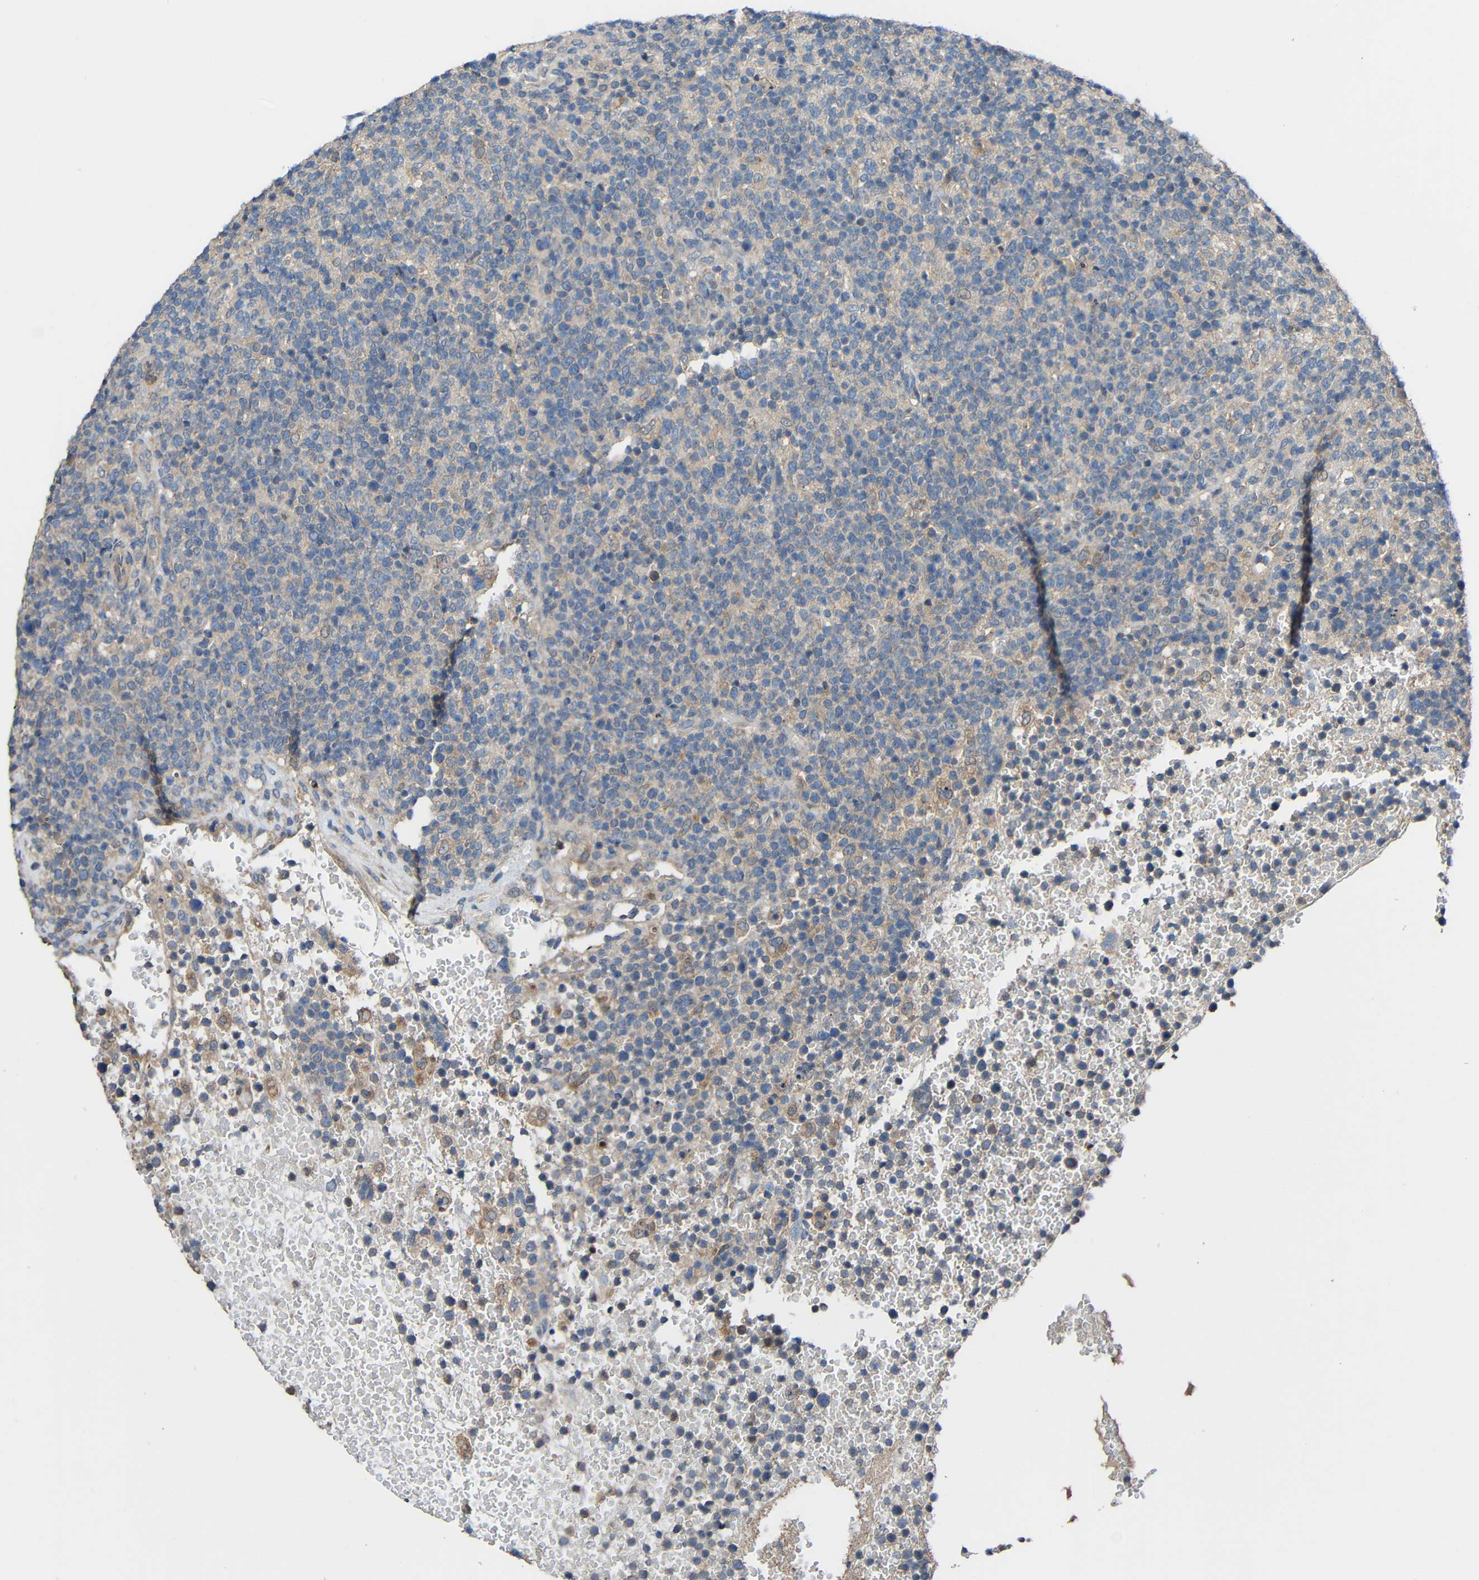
{"staining": {"intensity": "weak", "quantity": "25%-75%", "location": "cytoplasmic/membranous"}, "tissue": "lymphoma", "cell_type": "Tumor cells", "image_type": "cancer", "snomed": [{"axis": "morphology", "description": "Malignant lymphoma, non-Hodgkin's type, High grade"}, {"axis": "topography", "description": "Lymph node"}], "caption": "A high-resolution photomicrograph shows IHC staining of lymphoma, which displays weak cytoplasmic/membranous staining in about 25%-75% of tumor cells.", "gene": "CHST9", "patient": {"sex": "male", "age": 61}}